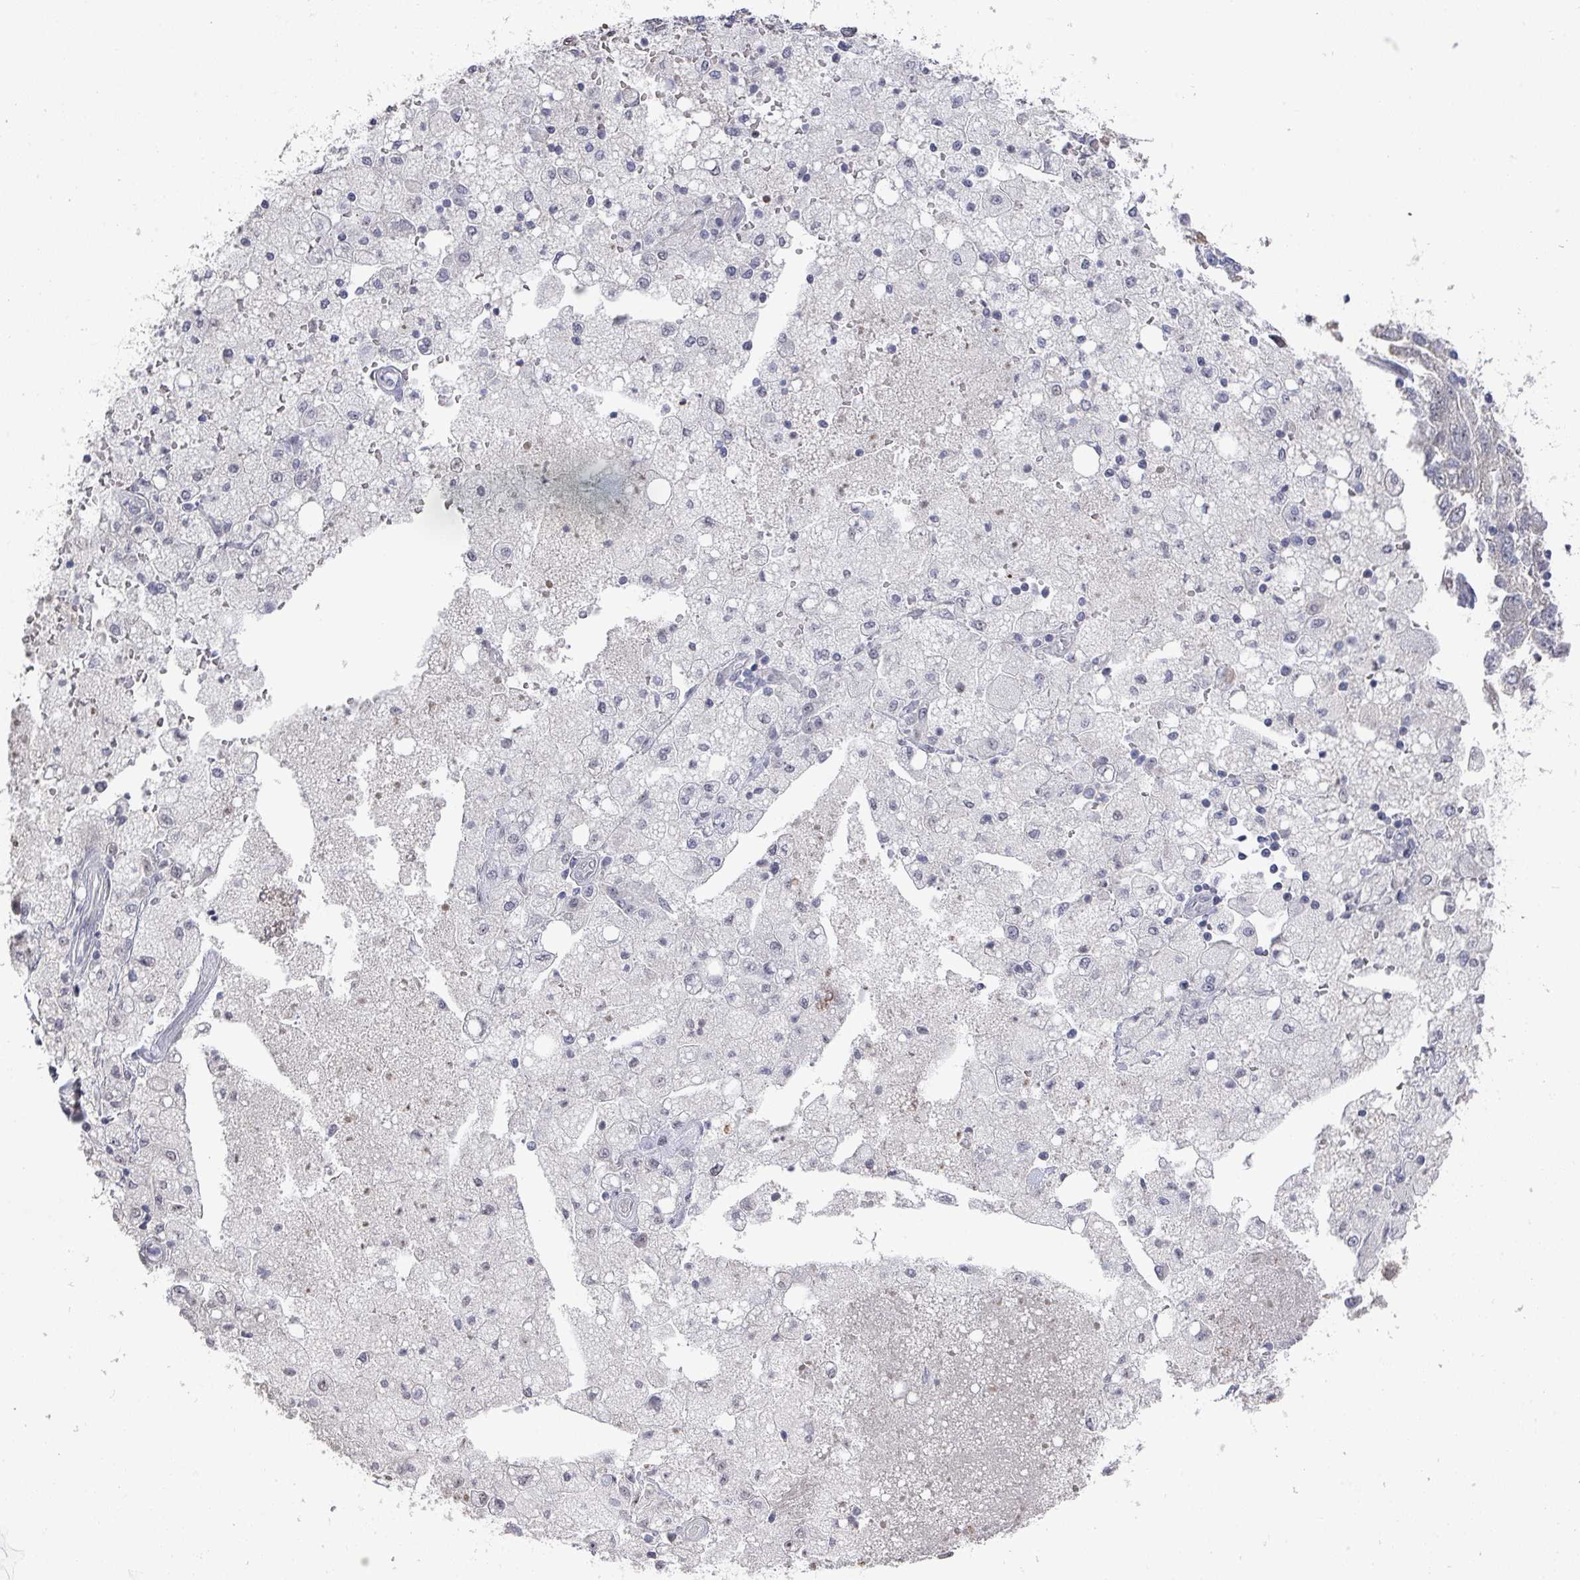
{"staining": {"intensity": "negative", "quantity": "none", "location": "none"}, "tissue": "ovarian cancer", "cell_type": "Tumor cells", "image_type": "cancer", "snomed": [{"axis": "morphology", "description": "Carcinoma, NOS"}, {"axis": "morphology", "description": "Cystadenocarcinoma, serous, NOS"}, {"axis": "topography", "description": "Ovary"}], "caption": "DAB (3,3'-diaminobenzidine) immunohistochemical staining of human ovarian cancer (carcinoma) shows no significant positivity in tumor cells.", "gene": "ZNF654", "patient": {"sex": "female", "age": 69}}